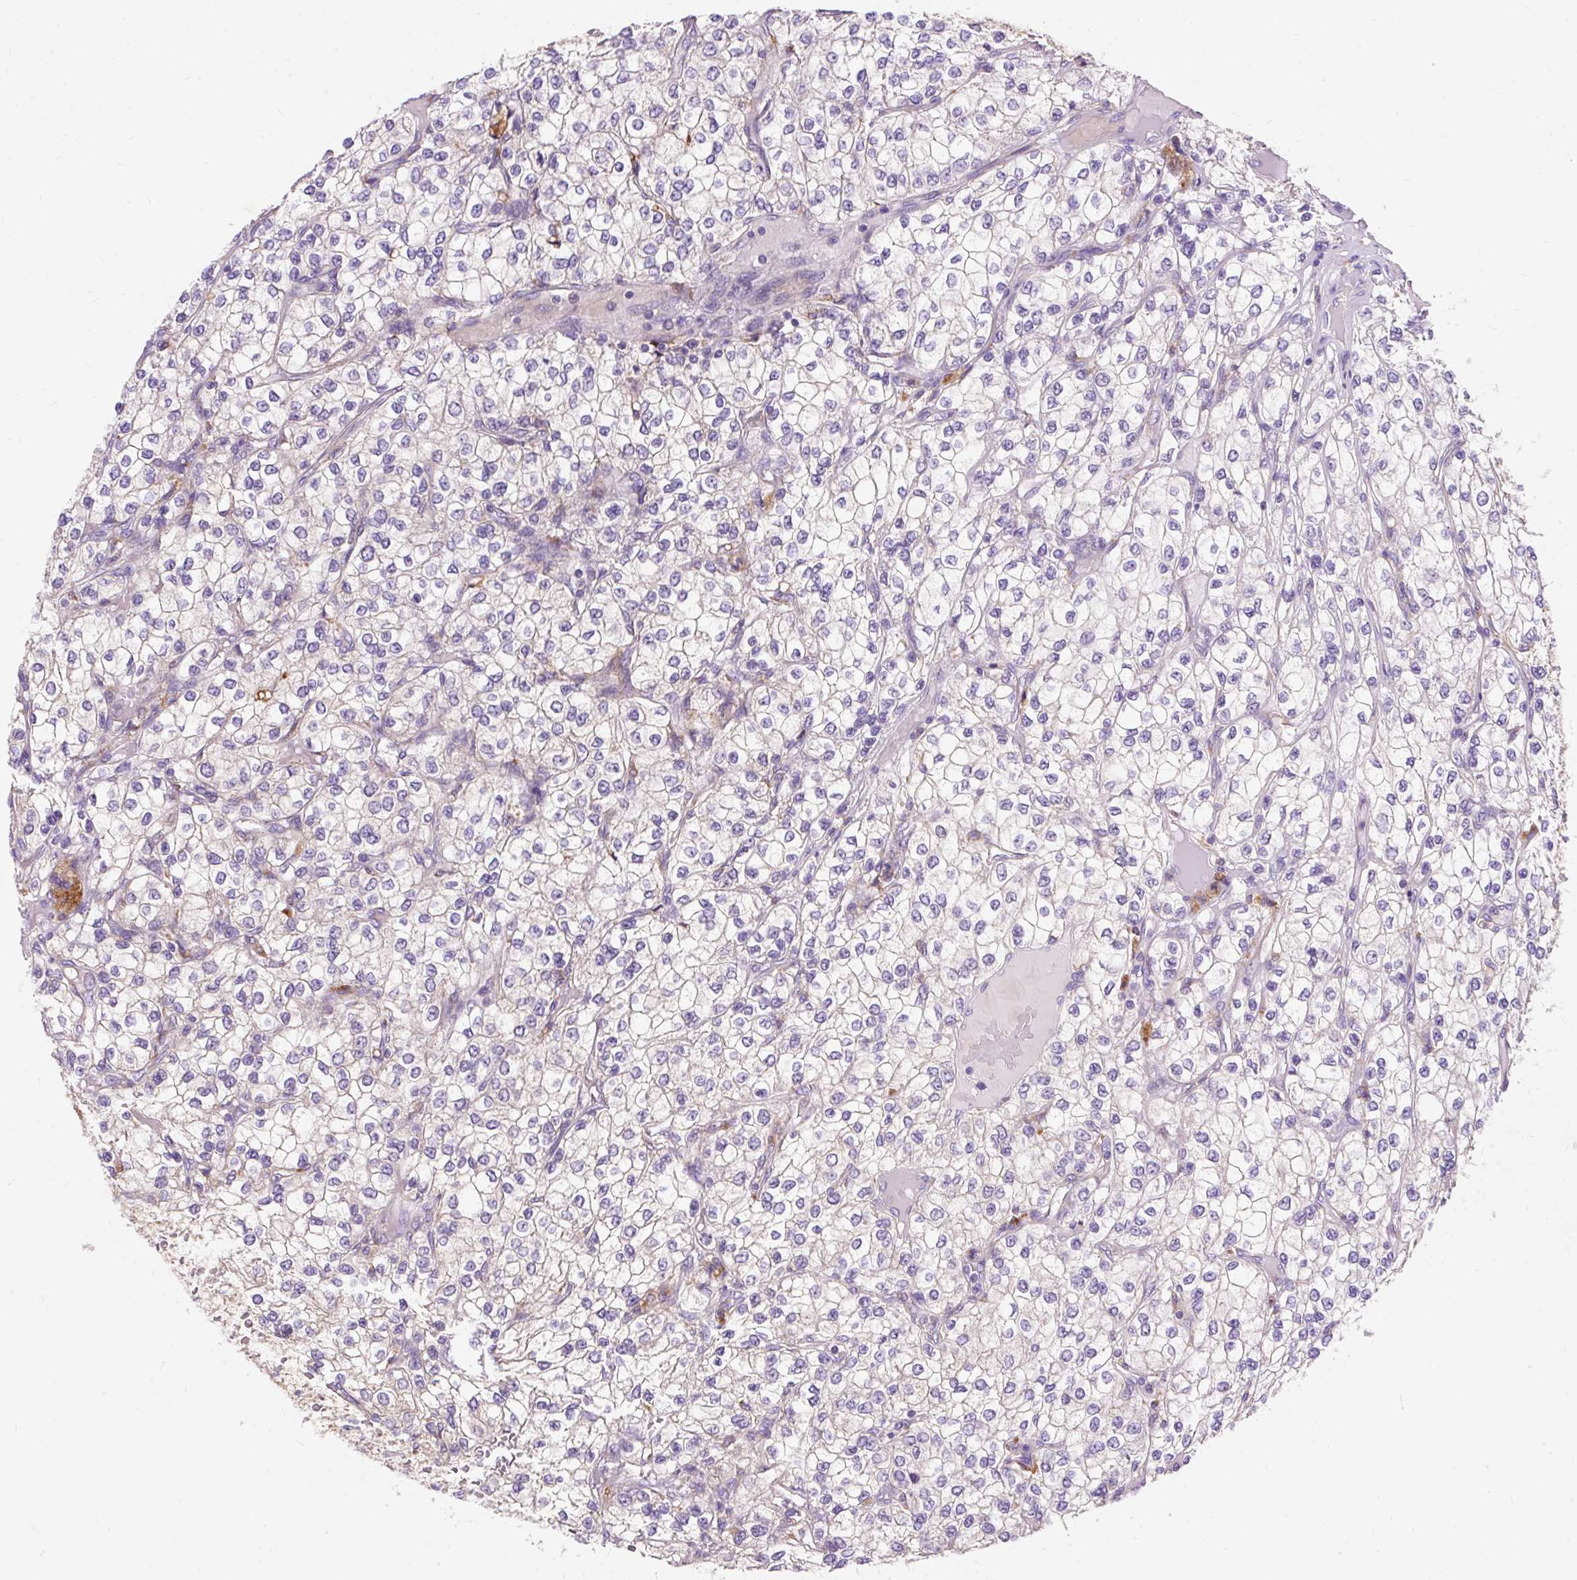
{"staining": {"intensity": "weak", "quantity": "<25%", "location": "cytoplasmic/membranous"}, "tissue": "renal cancer", "cell_type": "Tumor cells", "image_type": "cancer", "snomed": [{"axis": "morphology", "description": "Adenocarcinoma, NOS"}, {"axis": "topography", "description": "Kidney"}], "caption": "Histopathology image shows no significant protein staining in tumor cells of adenocarcinoma (renal).", "gene": "OR4K15", "patient": {"sex": "male", "age": 80}}